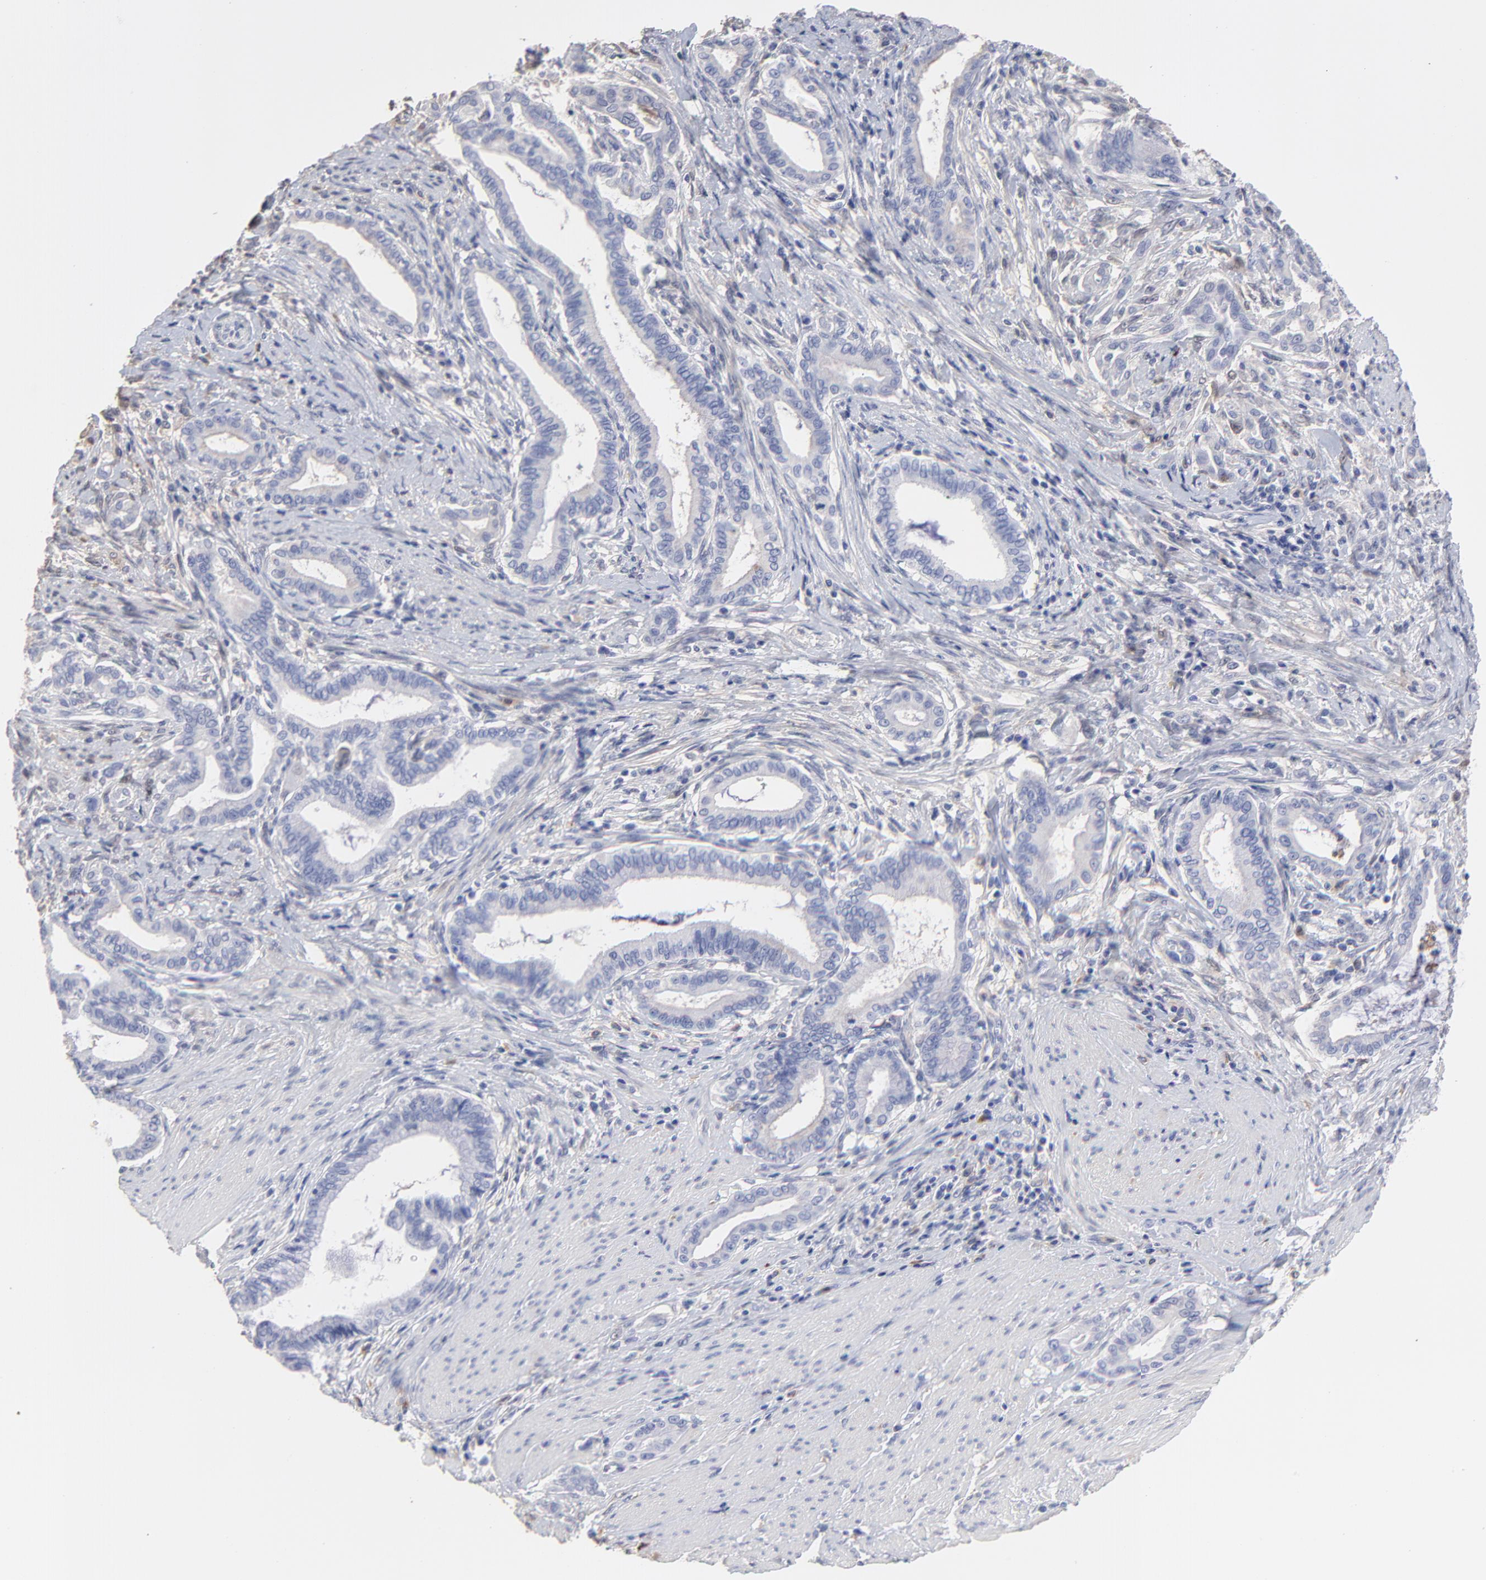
{"staining": {"intensity": "negative", "quantity": "none", "location": "none"}, "tissue": "pancreatic cancer", "cell_type": "Tumor cells", "image_type": "cancer", "snomed": [{"axis": "morphology", "description": "Adenocarcinoma, NOS"}, {"axis": "topography", "description": "Pancreas"}], "caption": "Immunohistochemical staining of human adenocarcinoma (pancreatic) displays no significant staining in tumor cells. The staining was performed using DAB to visualize the protein expression in brown, while the nuclei were stained in blue with hematoxylin (Magnification: 20x).", "gene": "SMARCA1", "patient": {"sex": "female", "age": 64}}